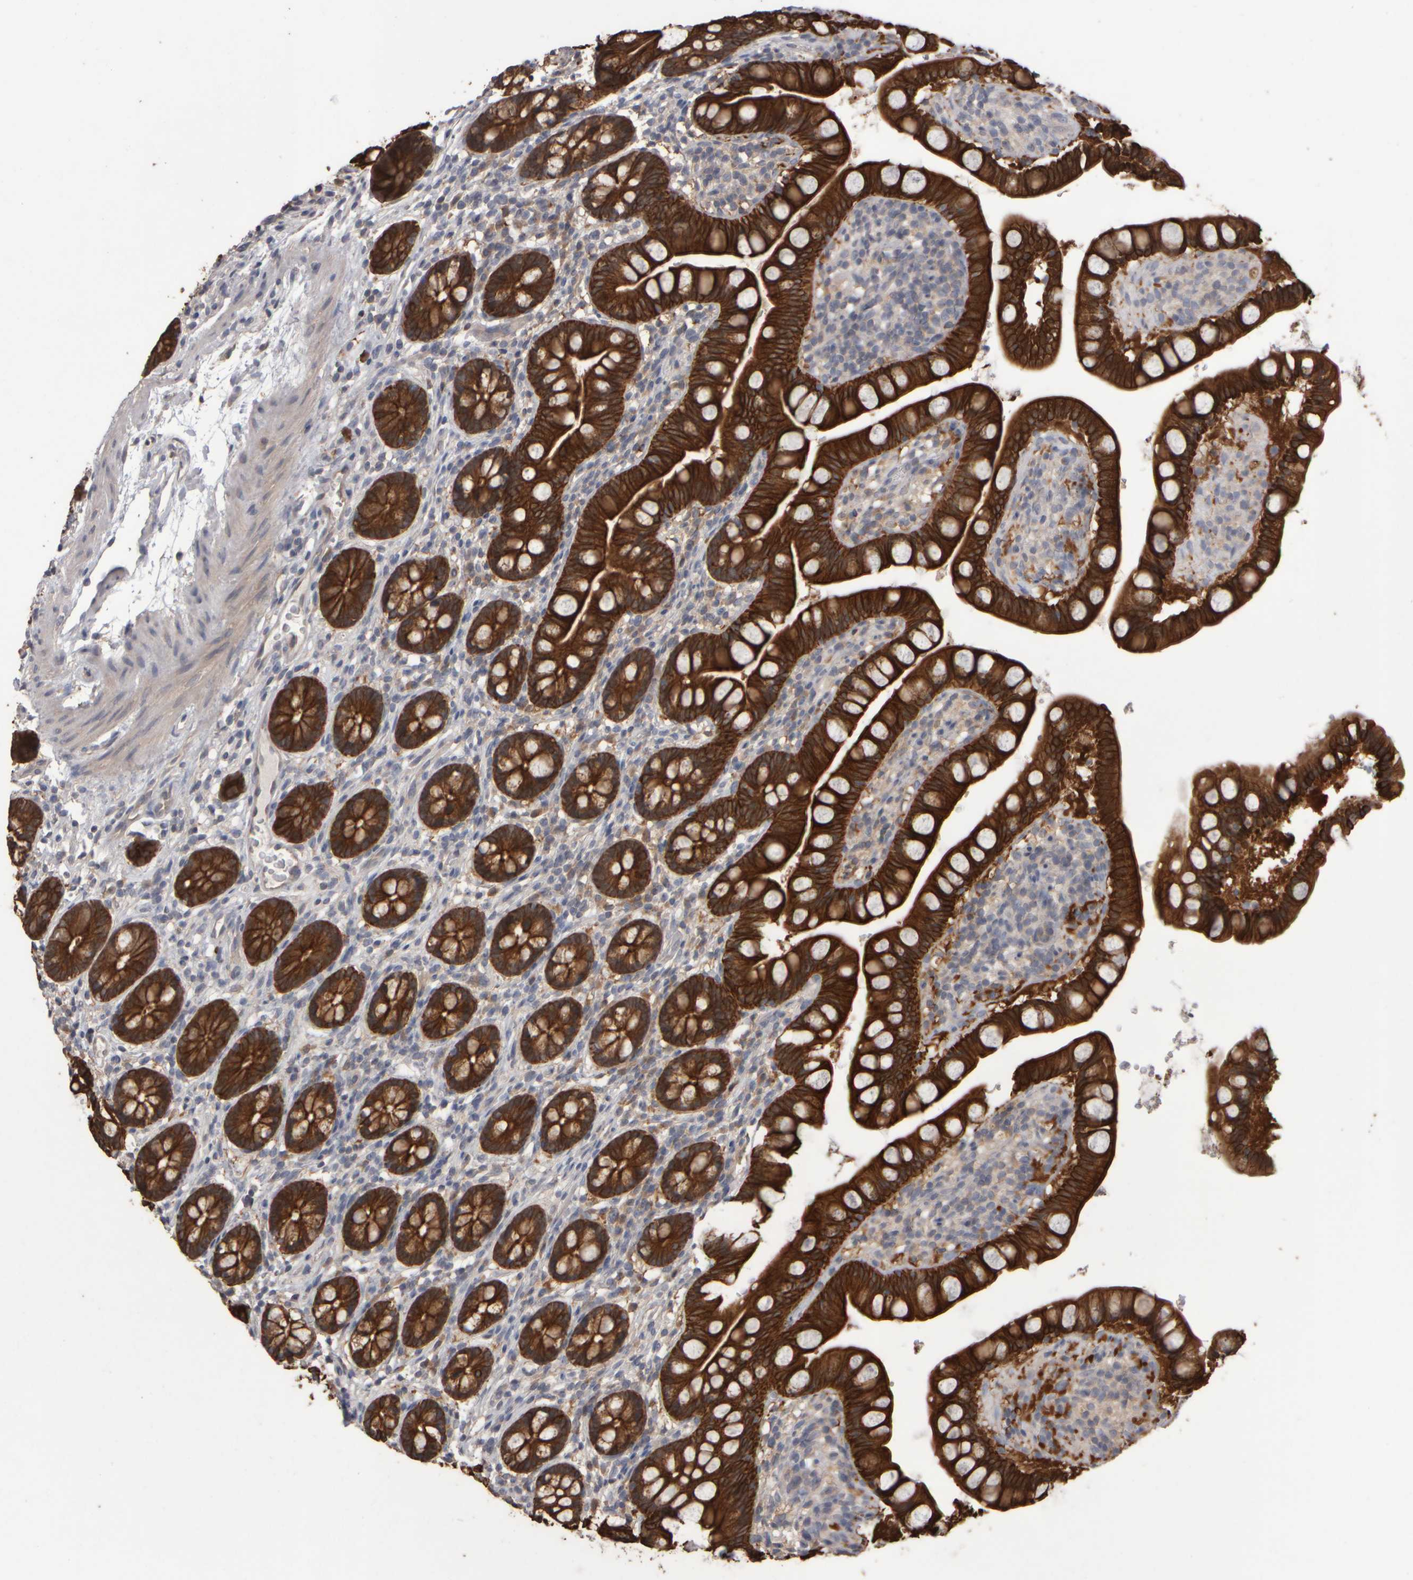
{"staining": {"intensity": "strong", "quantity": ">75%", "location": "cytoplasmic/membranous"}, "tissue": "small intestine", "cell_type": "Glandular cells", "image_type": "normal", "snomed": [{"axis": "morphology", "description": "Normal tissue, NOS"}, {"axis": "topography", "description": "Small intestine"}], "caption": "Strong cytoplasmic/membranous expression for a protein is appreciated in about >75% of glandular cells of normal small intestine using IHC.", "gene": "EPHX2", "patient": {"sex": "female", "age": 84}}